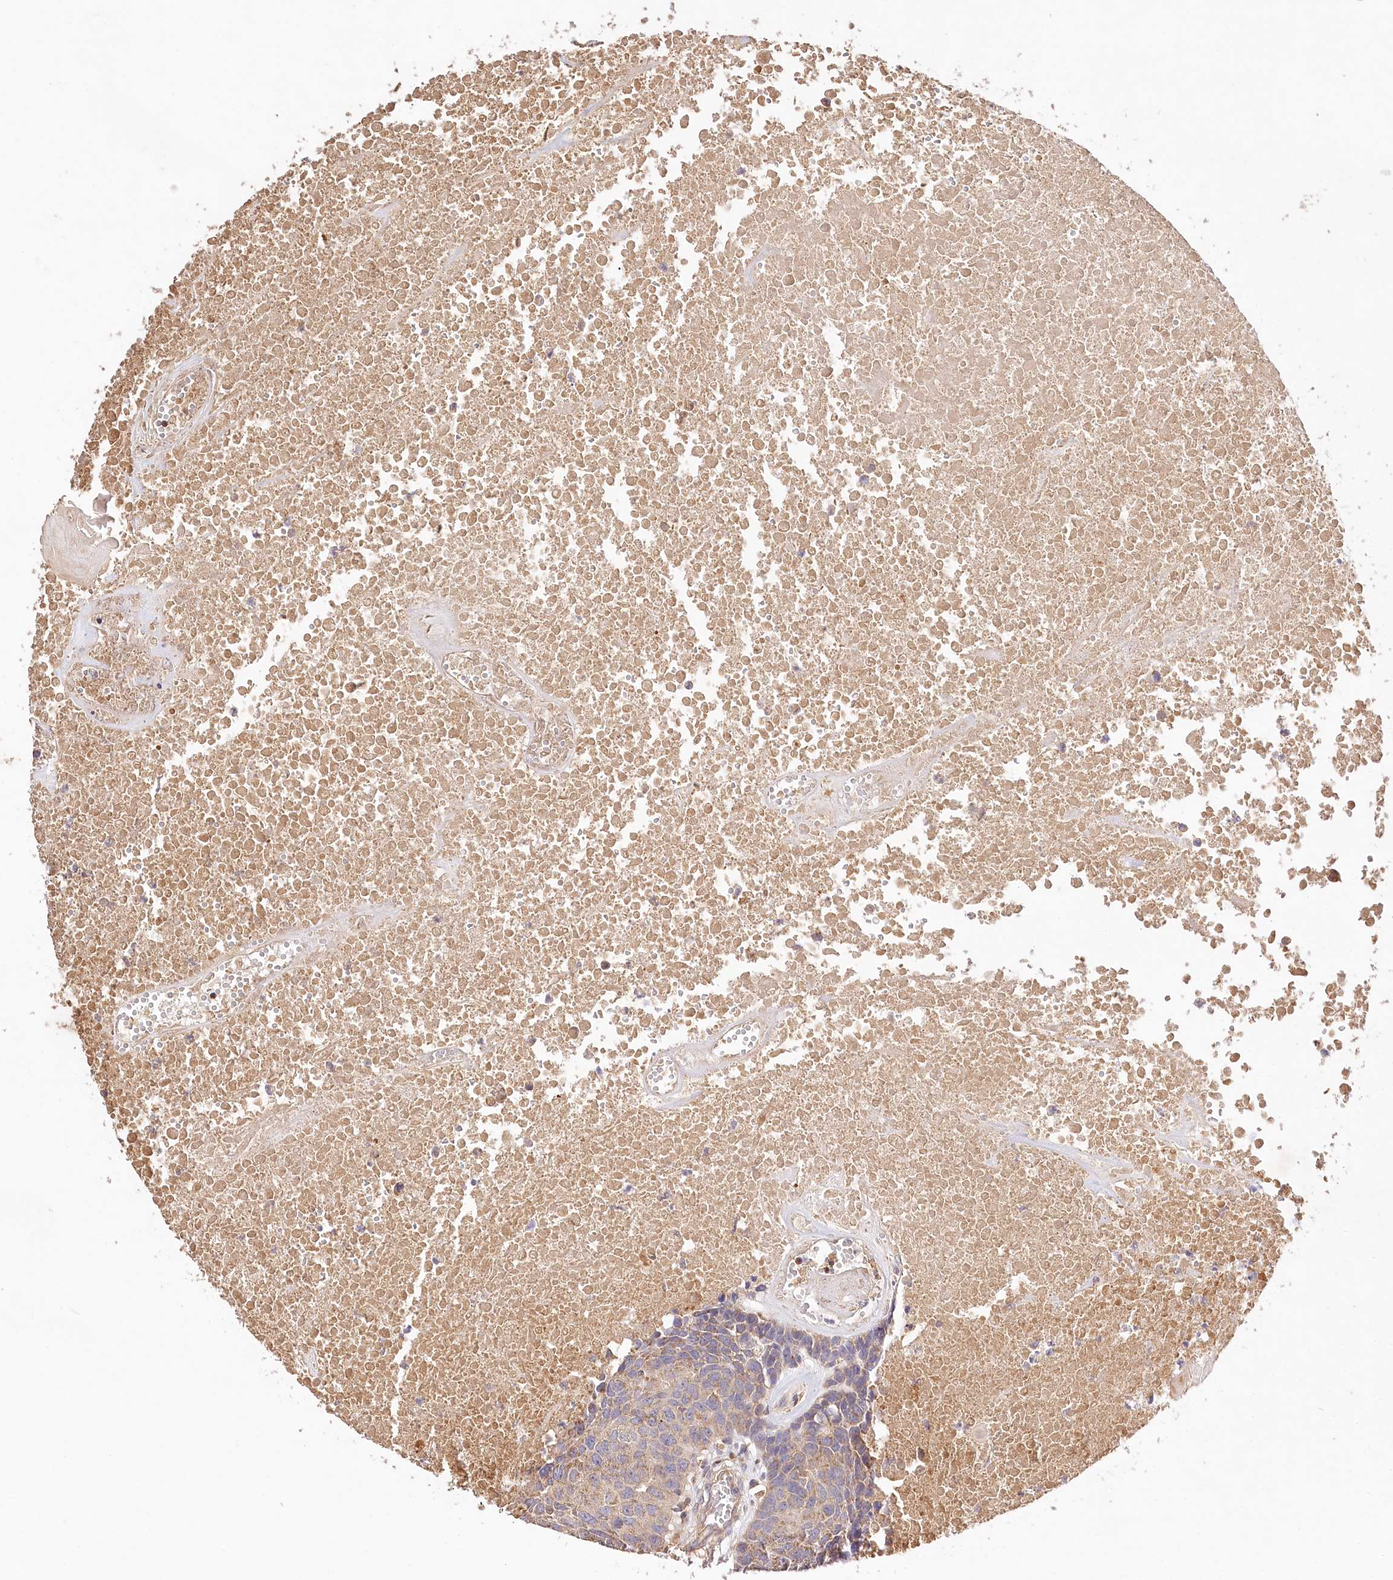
{"staining": {"intensity": "weak", "quantity": "25%-75%", "location": "cytoplasmic/membranous"}, "tissue": "head and neck cancer", "cell_type": "Tumor cells", "image_type": "cancer", "snomed": [{"axis": "morphology", "description": "Squamous cell carcinoma, NOS"}, {"axis": "topography", "description": "Head-Neck"}], "caption": "A brown stain shows weak cytoplasmic/membranous staining of a protein in human head and neck squamous cell carcinoma tumor cells. (Stains: DAB (3,3'-diaminobenzidine) in brown, nuclei in blue, Microscopy: brightfield microscopy at high magnification).", "gene": "LSS", "patient": {"sex": "male", "age": 66}}